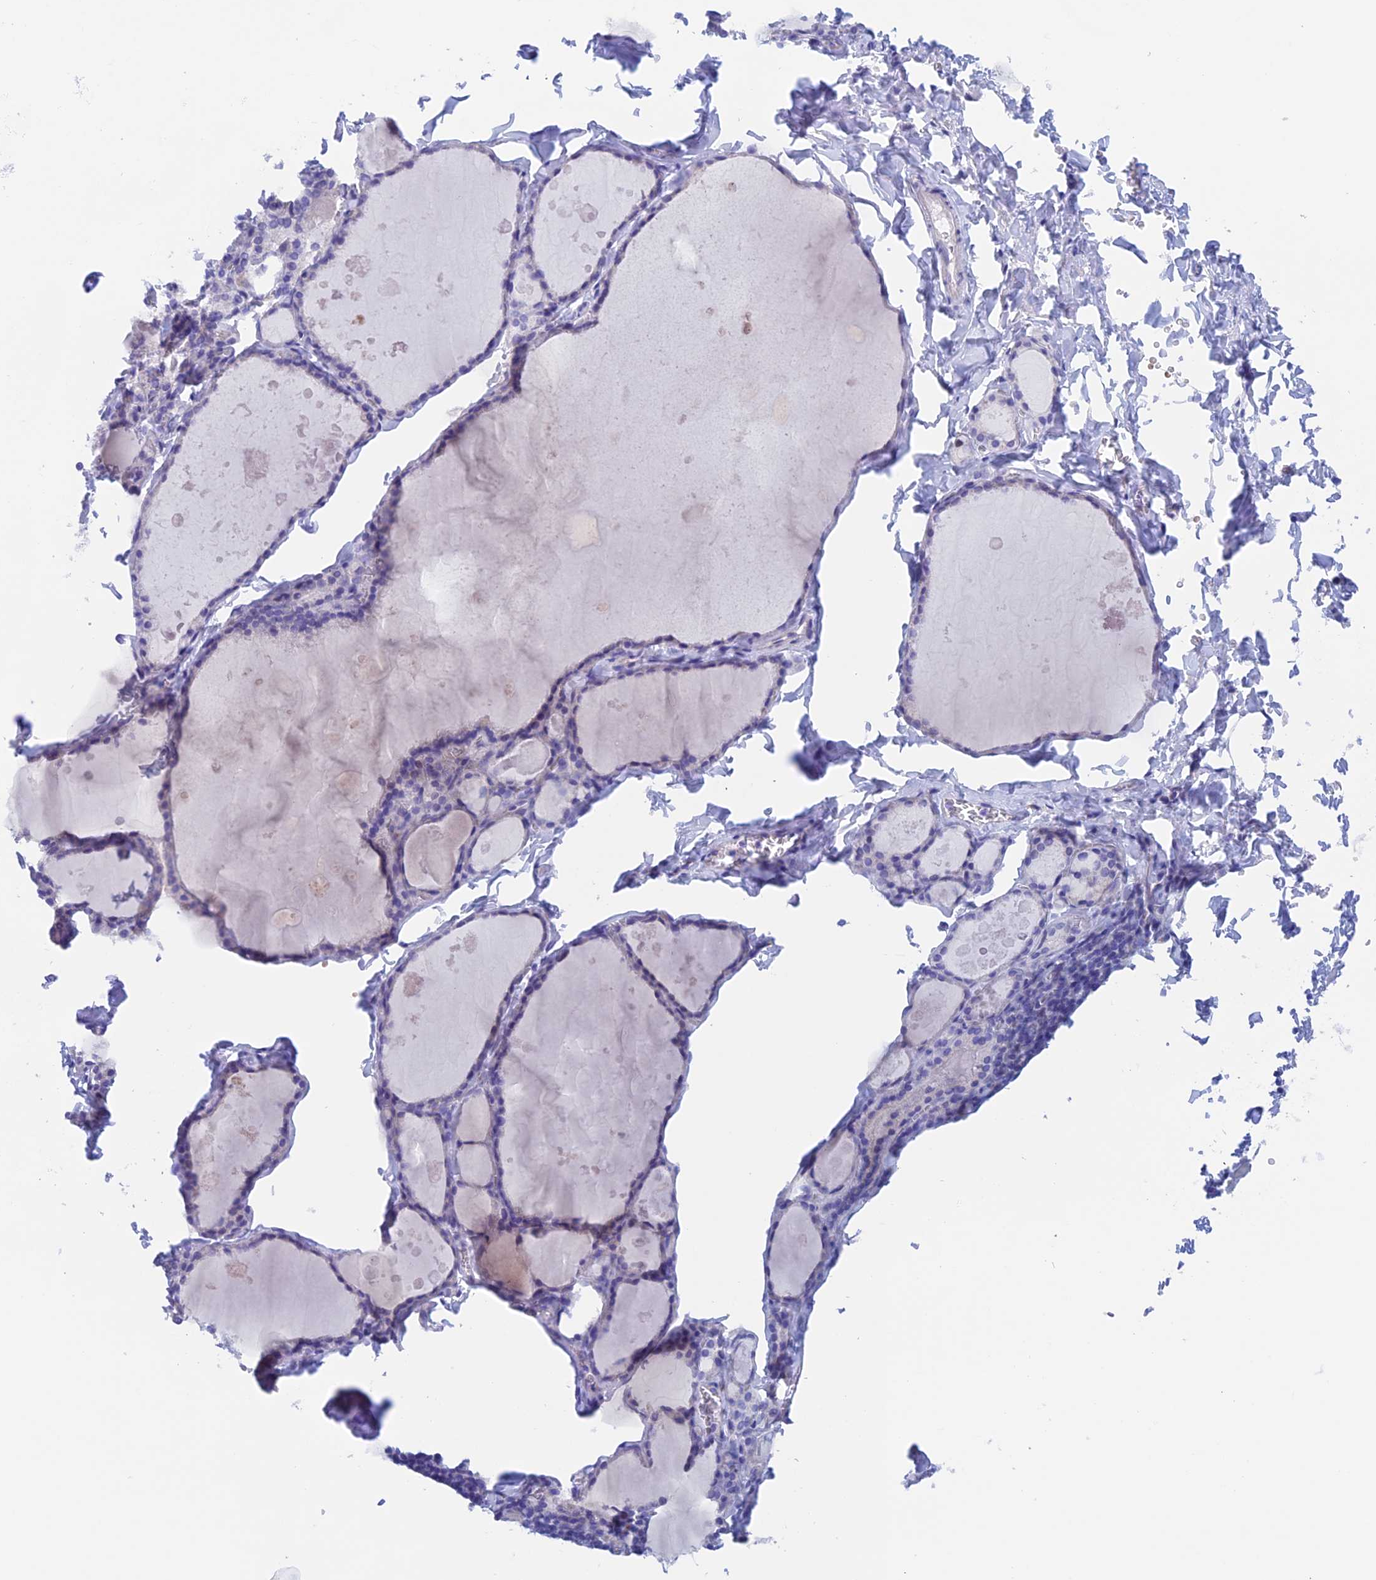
{"staining": {"intensity": "negative", "quantity": "none", "location": "none"}, "tissue": "thyroid gland", "cell_type": "Glandular cells", "image_type": "normal", "snomed": [{"axis": "morphology", "description": "Normal tissue, NOS"}, {"axis": "topography", "description": "Thyroid gland"}], "caption": "Immunohistochemical staining of unremarkable thyroid gland demonstrates no significant expression in glandular cells.", "gene": "PSMC3IP", "patient": {"sex": "male", "age": 56}}